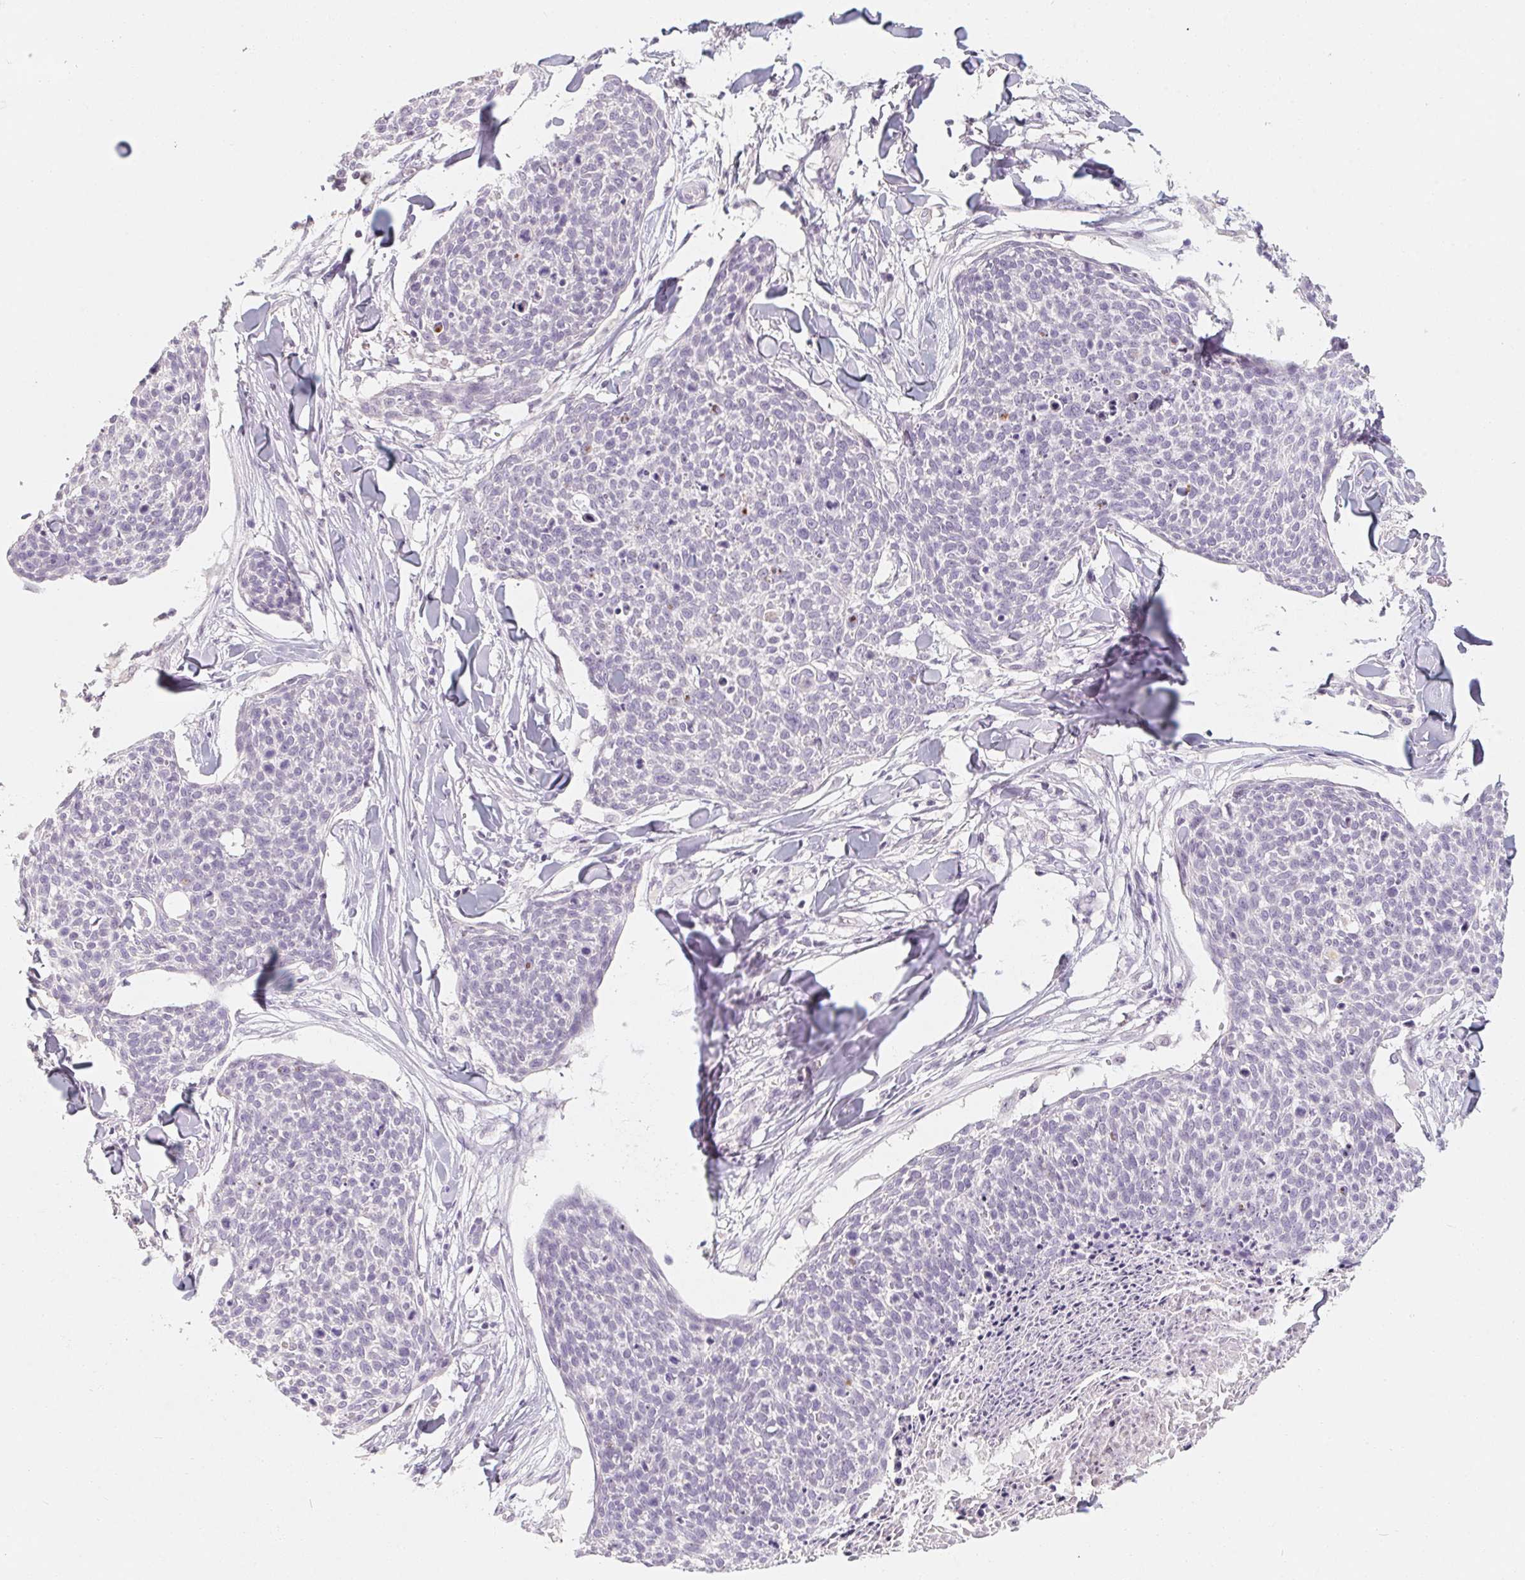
{"staining": {"intensity": "negative", "quantity": "none", "location": "none"}, "tissue": "skin cancer", "cell_type": "Tumor cells", "image_type": "cancer", "snomed": [{"axis": "morphology", "description": "Squamous cell carcinoma, NOS"}, {"axis": "topography", "description": "Skin"}, {"axis": "topography", "description": "Vulva"}], "caption": "A photomicrograph of human skin cancer (squamous cell carcinoma) is negative for staining in tumor cells. Nuclei are stained in blue.", "gene": "CAPZA3", "patient": {"sex": "female", "age": 75}}